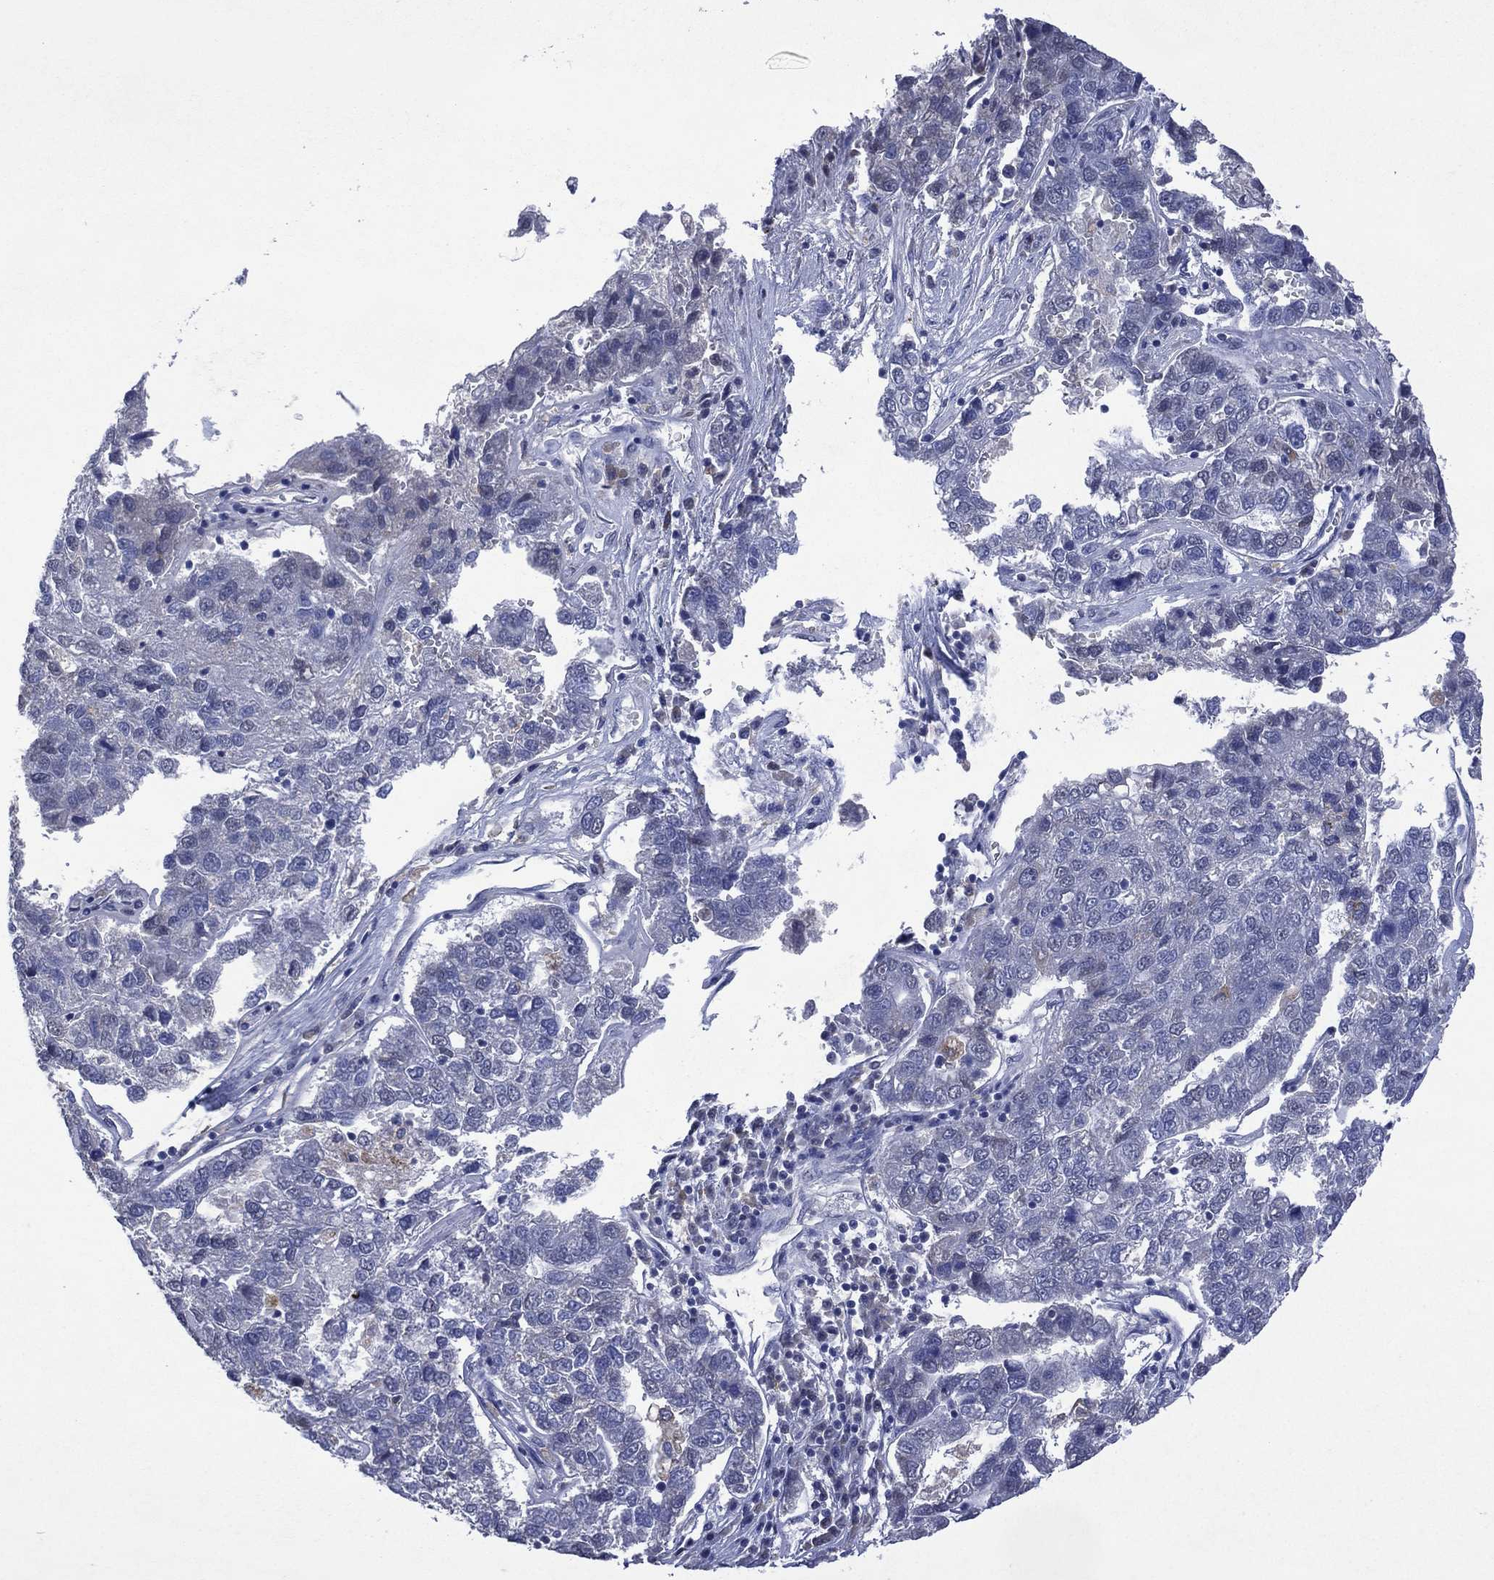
{"staining": {"intensity": "negative", "quantity": "none", "location": "none"}, "tissue": "pancreatic cancer", "cell_type": "Tumor cells", "image_type": "cancer", "snomed": [{"axis": "morphology", "description": "Adenocarcinoma, NOS"}, {"axis": "topography", "description": "Pancreas"}], "caption": "Immunohistochemistry micrograph of neoplastic tissue: adenocarcinoma (pancreatic) stained with DAB exhibits no significant protein positivity in tumor cells.", "gene": "ASB10", "patient": {"sex": "female", "age": 61}}